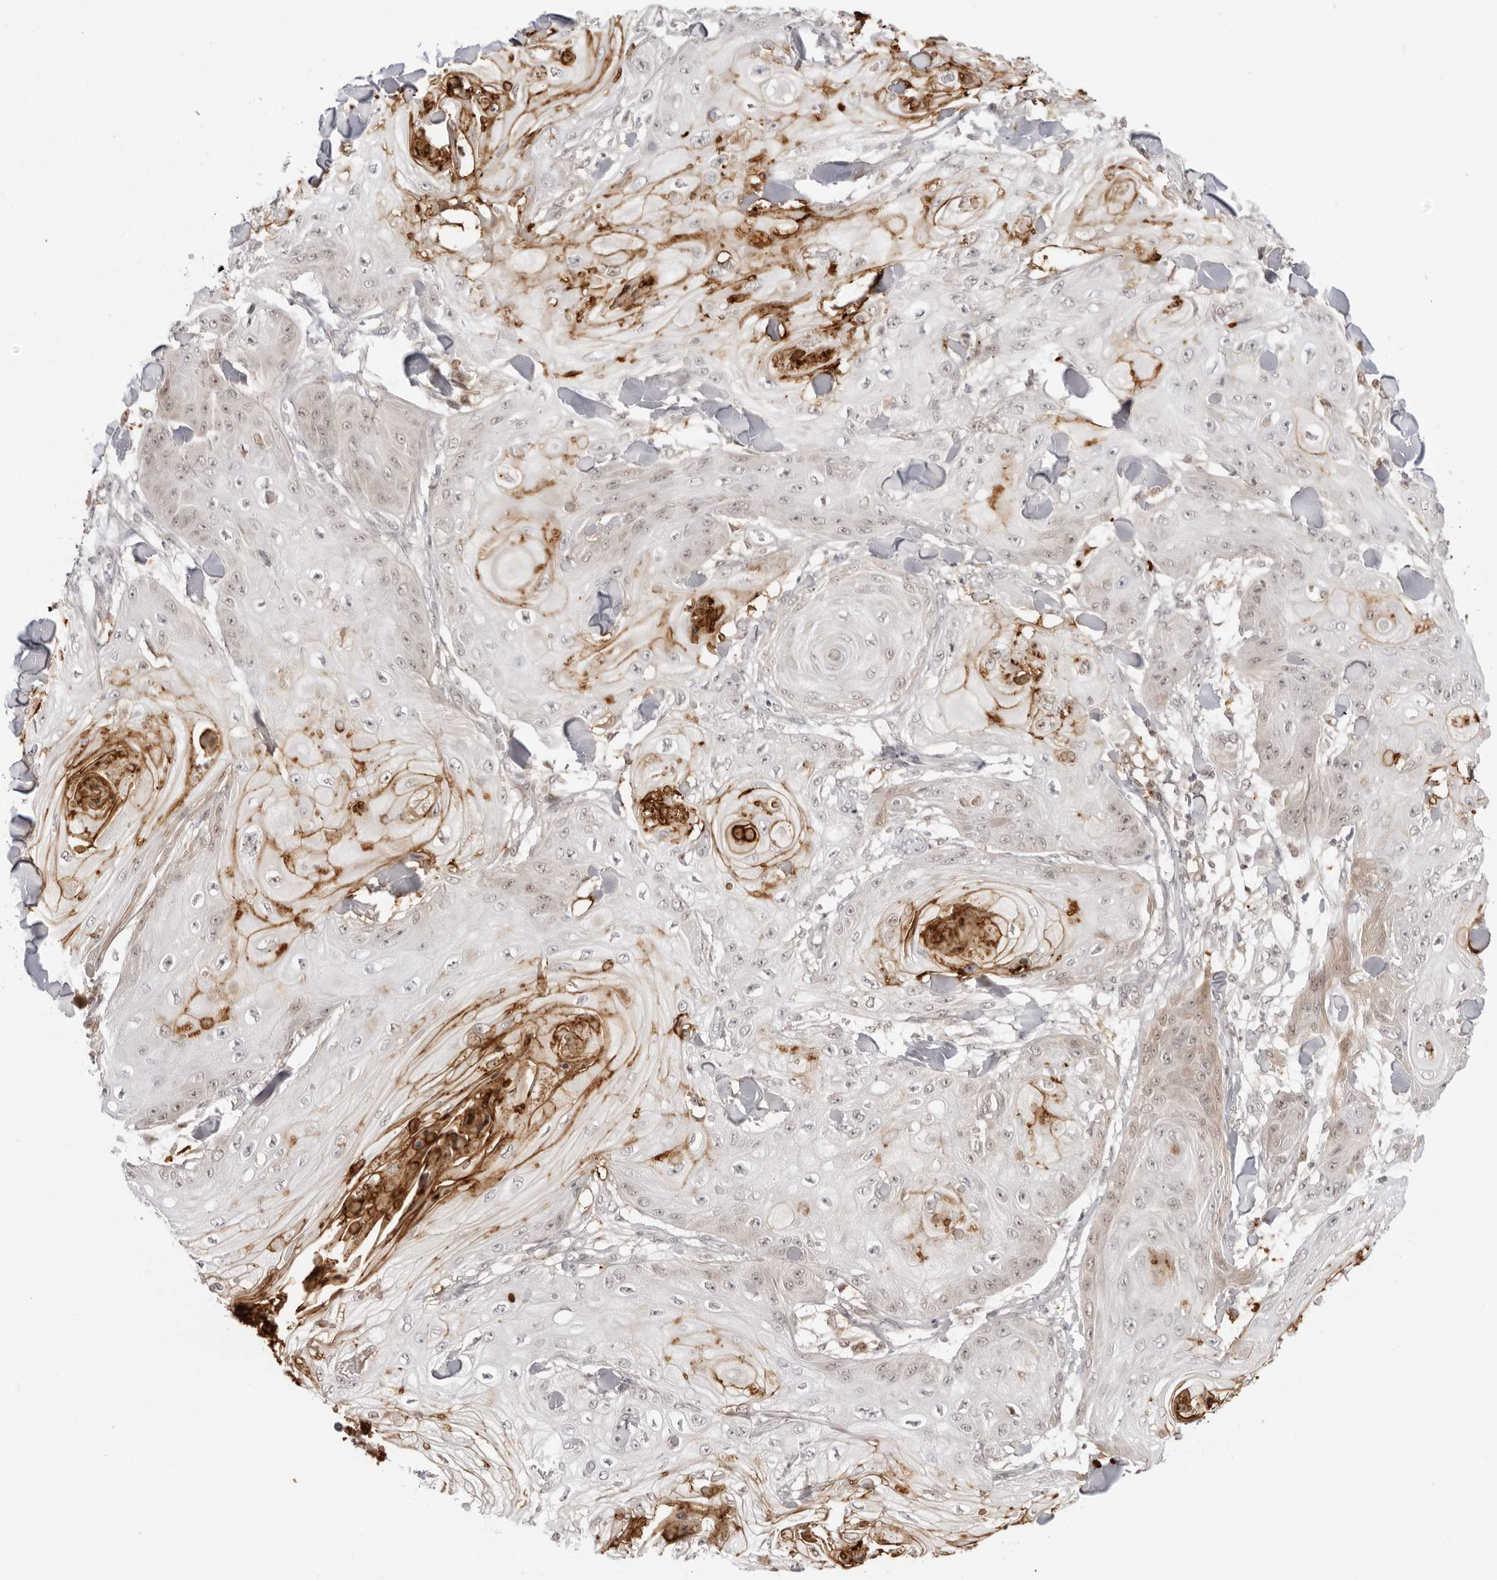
{"staining": {"intensity": "moderate", "quantity": "<25%", "location": "cytoplasmic/membranous"}, "tissue": "skin cancer", "cell_type": "Tumor cells", "image_type": "cancer", "snomed": [{"axis": "morphology", "description": "Squamous cell carcinoma, NOS"}, {"axis": "topography", "description": "Skin"}], "caption": "An immunohistochemistry image of neoplastic tissue is shown. Protein staining in brown labels moderate cytoplasmic/membranous positivity in skin cancer (squamous cell carcinoma) within tumor cells.", "gene": "RNF146", "patient": {"sex": "male", "age": 74}}